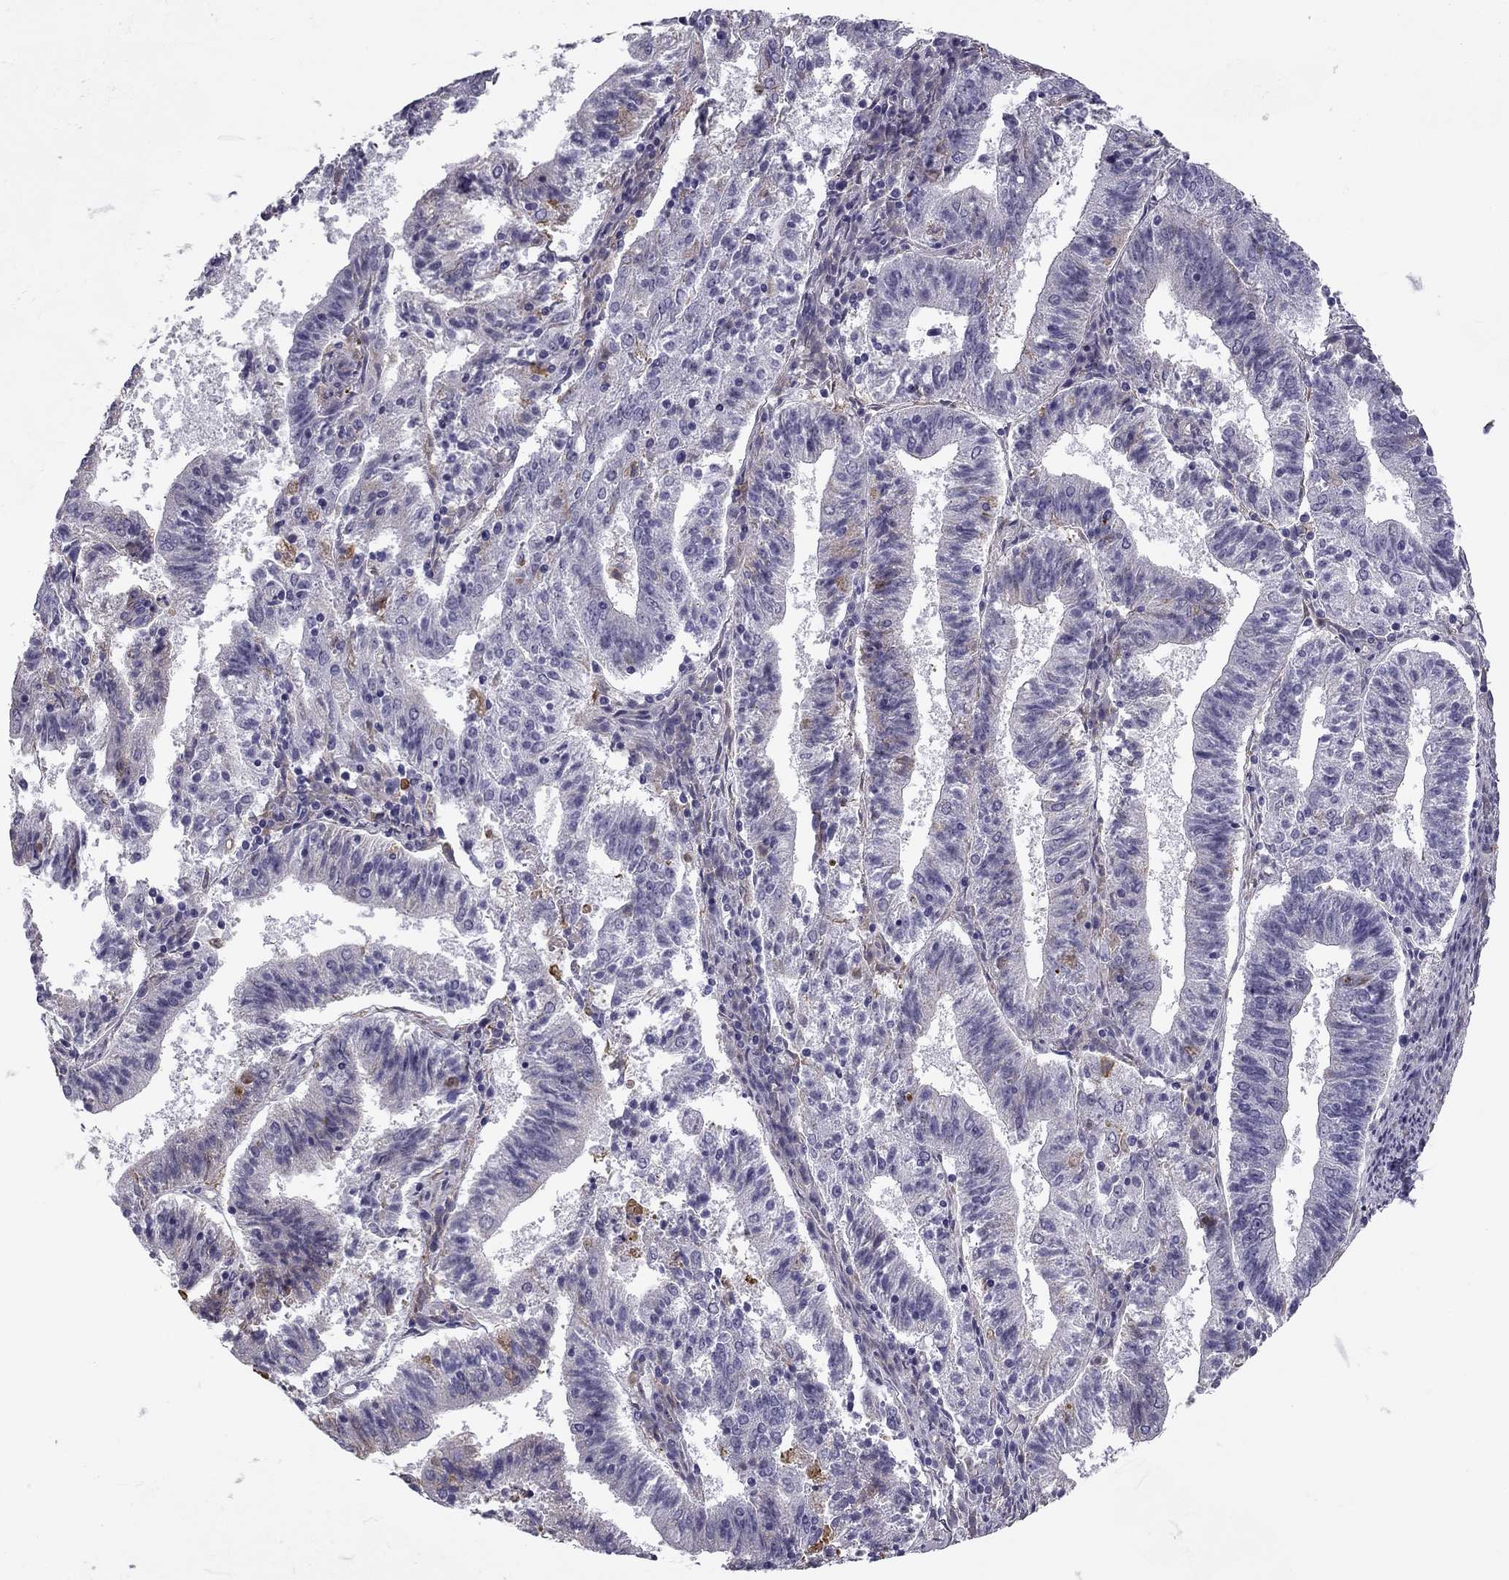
{"staining": {"intensity": "negative", "quantity": "none", "location": "none"}, "tissue": "endometrial cancer", "cell_type": "Tumor cells", "image_type": "cancer", "snomed": [{"axis": "morphology", "description": "Adenocarcinoma, NOS"}, {"axis": "topography", "description": "Endometrium"}], "caption": "A high-resolution image shows IHC staining of endometrial cancer (adenocarcinoma), which demonstrates no significant expression in tumor cells. Brightfield microscopy of immunohistochemistry (IHC) stained with DAB (brown) and hematoxylin (blue), captured at high magnification.", "gene": "MC5R", "patient": {"sex": "female", "age": 82}}